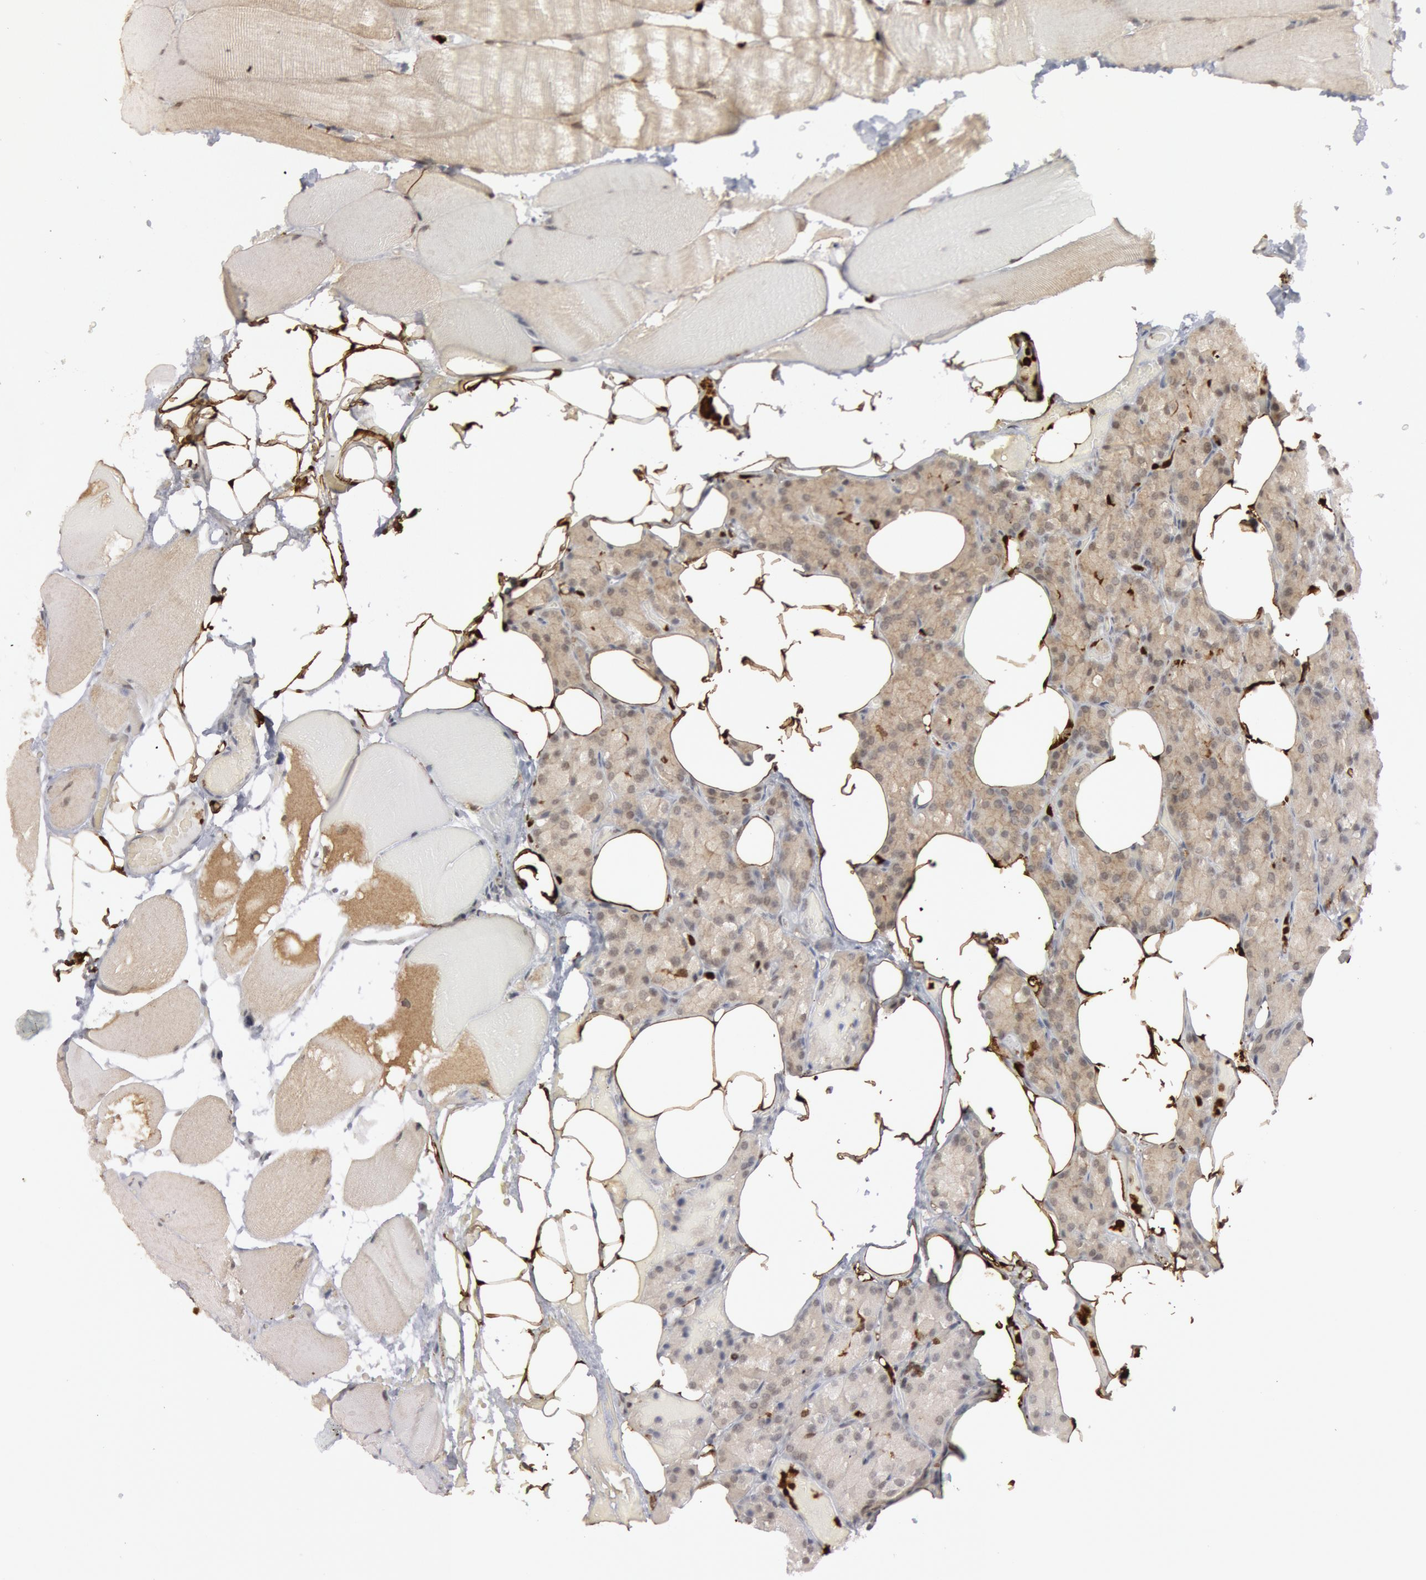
{"staining": {"intensity": "weak", "quantity": ">75%", "location": "cytoplasmic/membranous"}, "tissue": "parathyroid gland", "cell_type": "Glandular cells", "image_type": "normal", "snomed": [{"axis": "morphology", "description": "Normal tissue, NOS"}, {"axis": "topography", "description": "Skeletal muscle"}, {"axis": "topography", "description": "Parathyroid gland"}], "caption": "Parathyroid gland stained with immunohistochemistry (IHC) exhibits weak cytoplasmic/membranous staining in about >75% of glandular cells.", "gene": "PTPN6", "patient": {"sex": "female", "age": 37}}